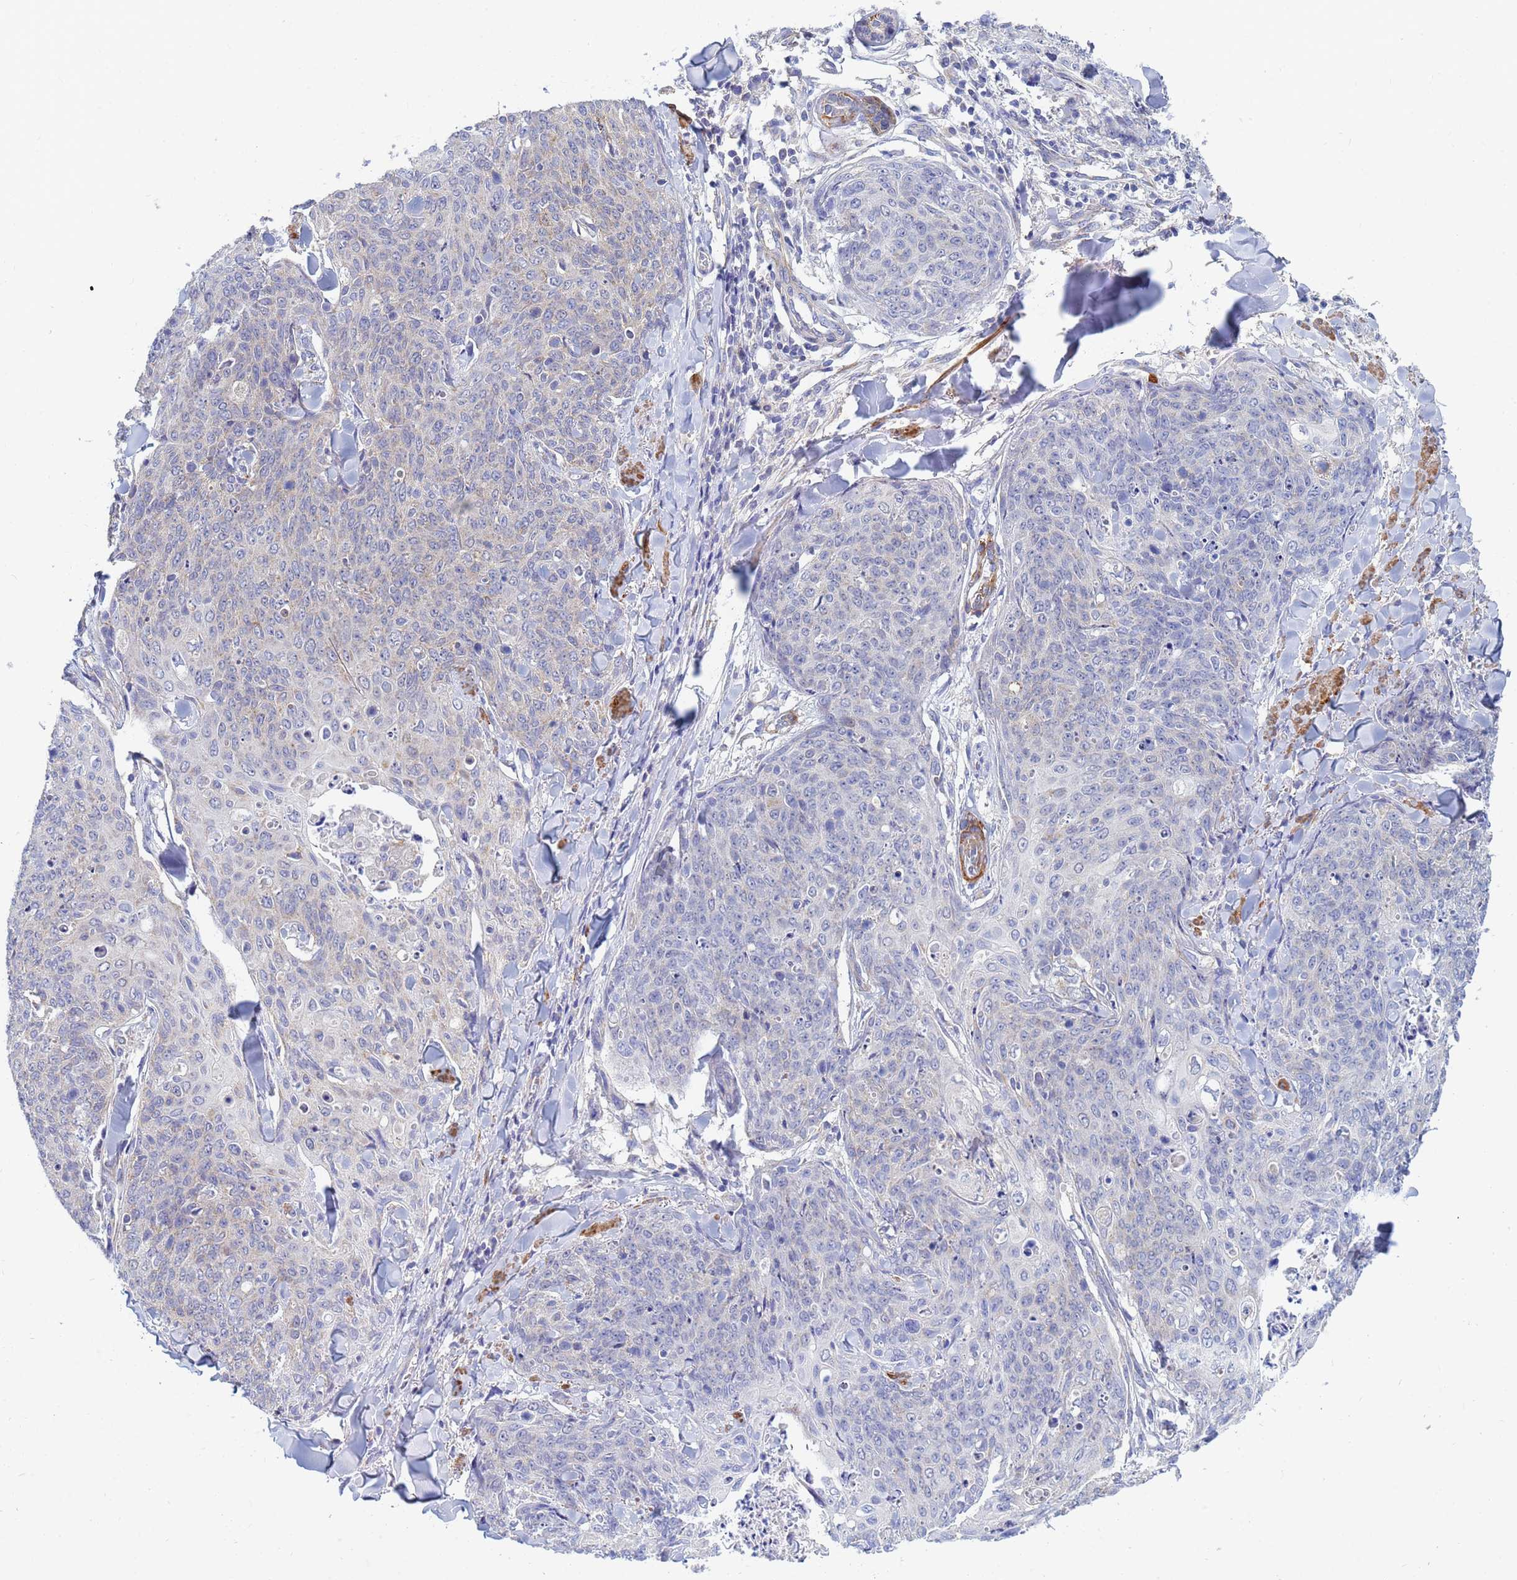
{"staining": {"intensity": "weak", "quantity": "<25%", "location": "cytoplasmic/membranous"}, "tissue": "skin cancer", "cell_type": "Tumor cells", "image_type": "cancer", "snomed": [{"axis": "morphology", "description": "Squamous cell carcinoma, NOS"}, {"axis": "topography", "description": "Skin"}, {"axis": "topography", "description": "Vulva"}], "caption": "Tumor cells show no significant protein staining in skin cancer. (DAB immunohistochemistry visualized using brightfield microscopy, high magnification).", "gene": "SDR39U1", "patient": {"sex": "female", "age": 85}}